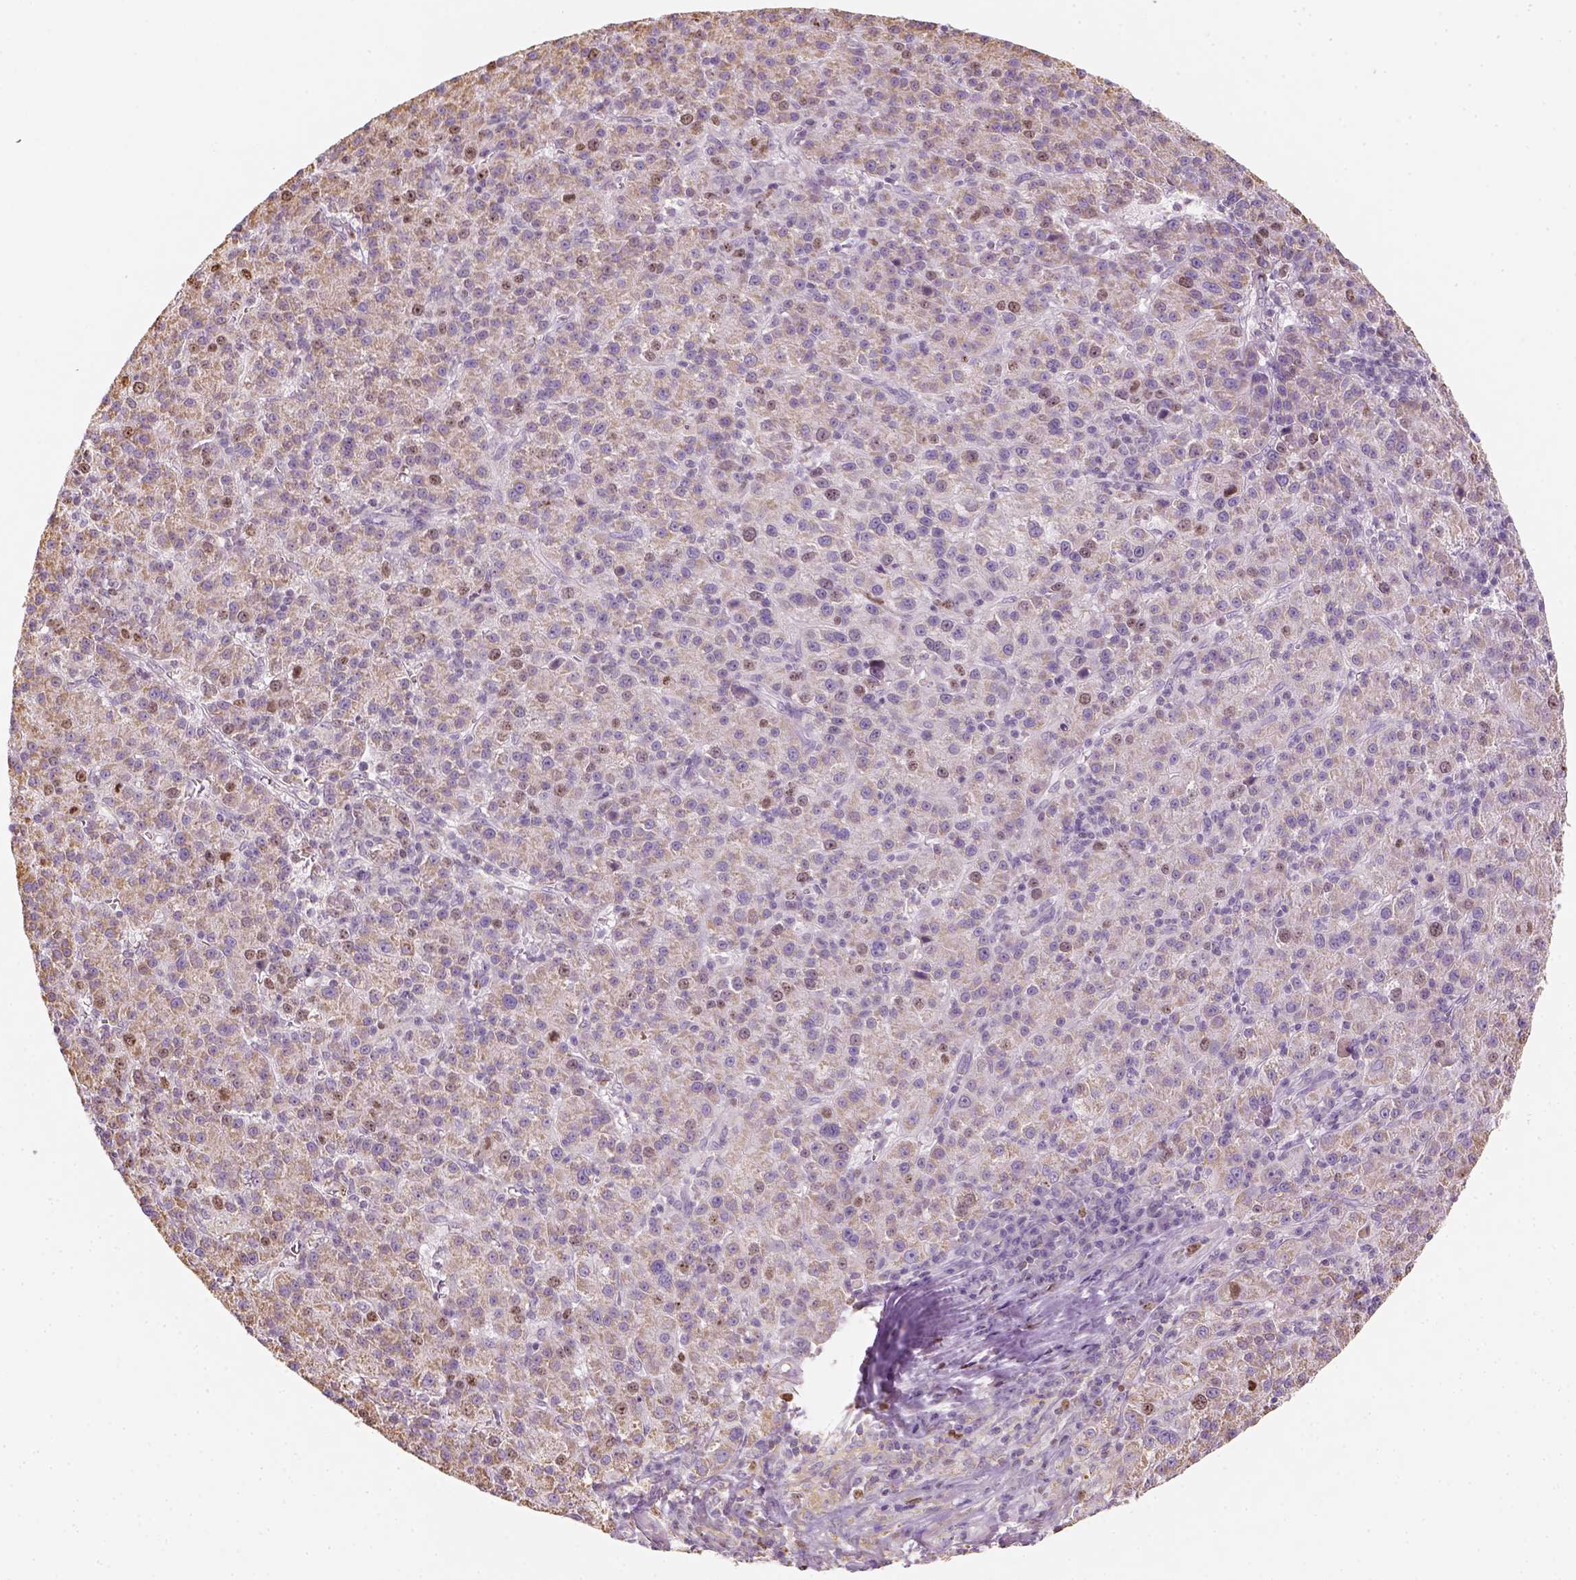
{"staining": {"intensity": "weak", "quantity": ">75%", "location": "cytoplasmic/membranous"}, "tissue": "liver cancer", "cell_type": "Tumor cells", "image_type": "cancer", "snomed": [{"axis": "morphology", "description": "Carcinoma, Hepatocellular, NOS"}, {"axis": "topography", "description": "Liver"}], "caption": "Tumor cells demonstrate low levels of weak cytoplasmic/membranous staining in about >75% of cells in liver cancer (hepatocellular carcinoma).", "gene": "LCA5", "patient": {"sex": "female", "age": 60}}